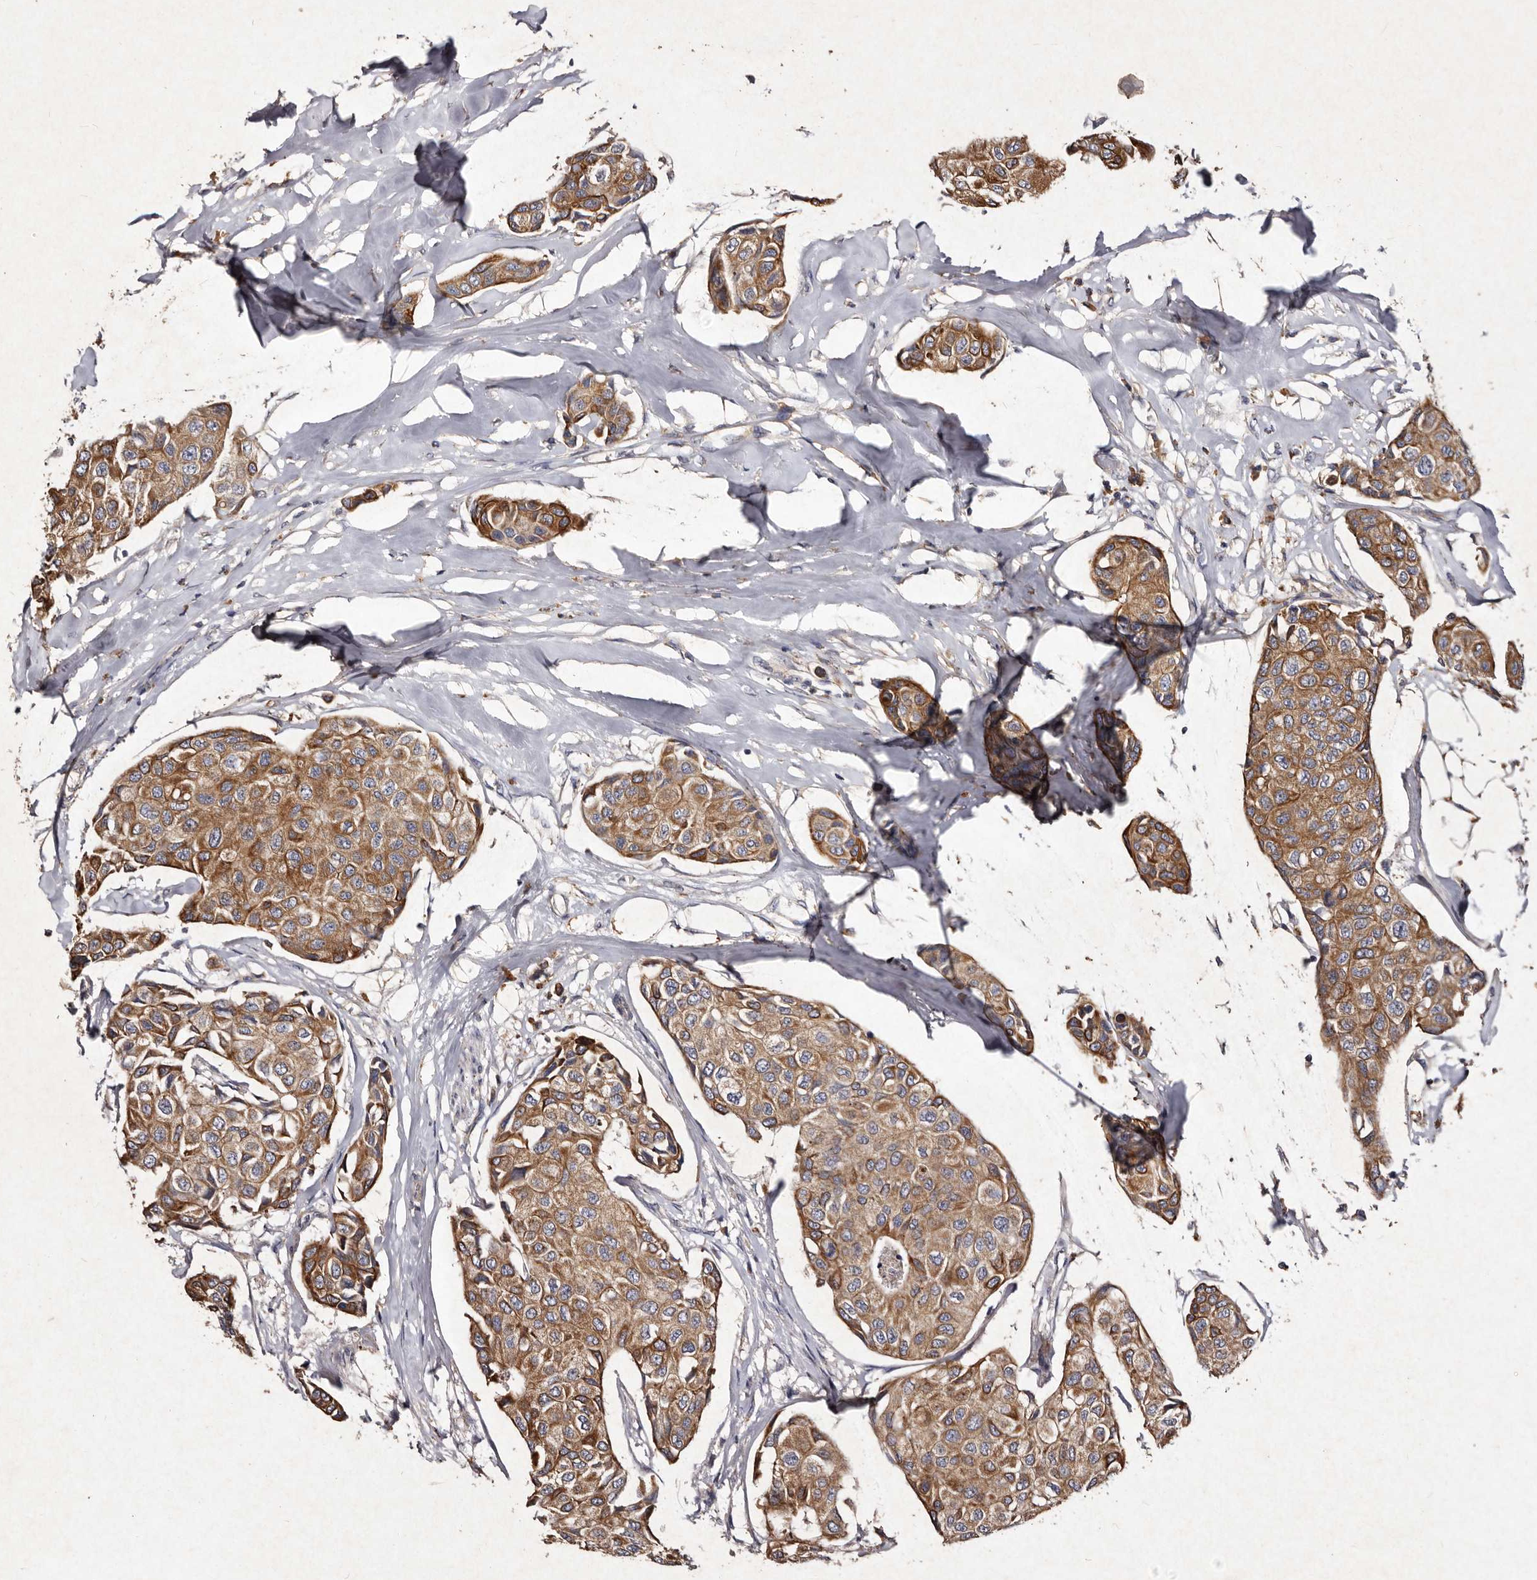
{"staining": {"intensity": "moderate", "quantity": ">75%", "location": "cytoplasmic/membranous"}, "tissue": "breast cancer", "cell_type": "Tumor cells", "image_type": "cancer", "snomed": [{"axis": "morphology", "description": "Duct carcinoma"}, {"axis": "topography", "description": "Breast"}], "caption": "Brown immunohistochemical staining in human breast infiltrating ductal carcinoma reveals moderate cytoplasmic/membranous staining in about >75% of tumor cells.", "gene": "TFB1M", "patient": {"sex": "female", "age": 80}}